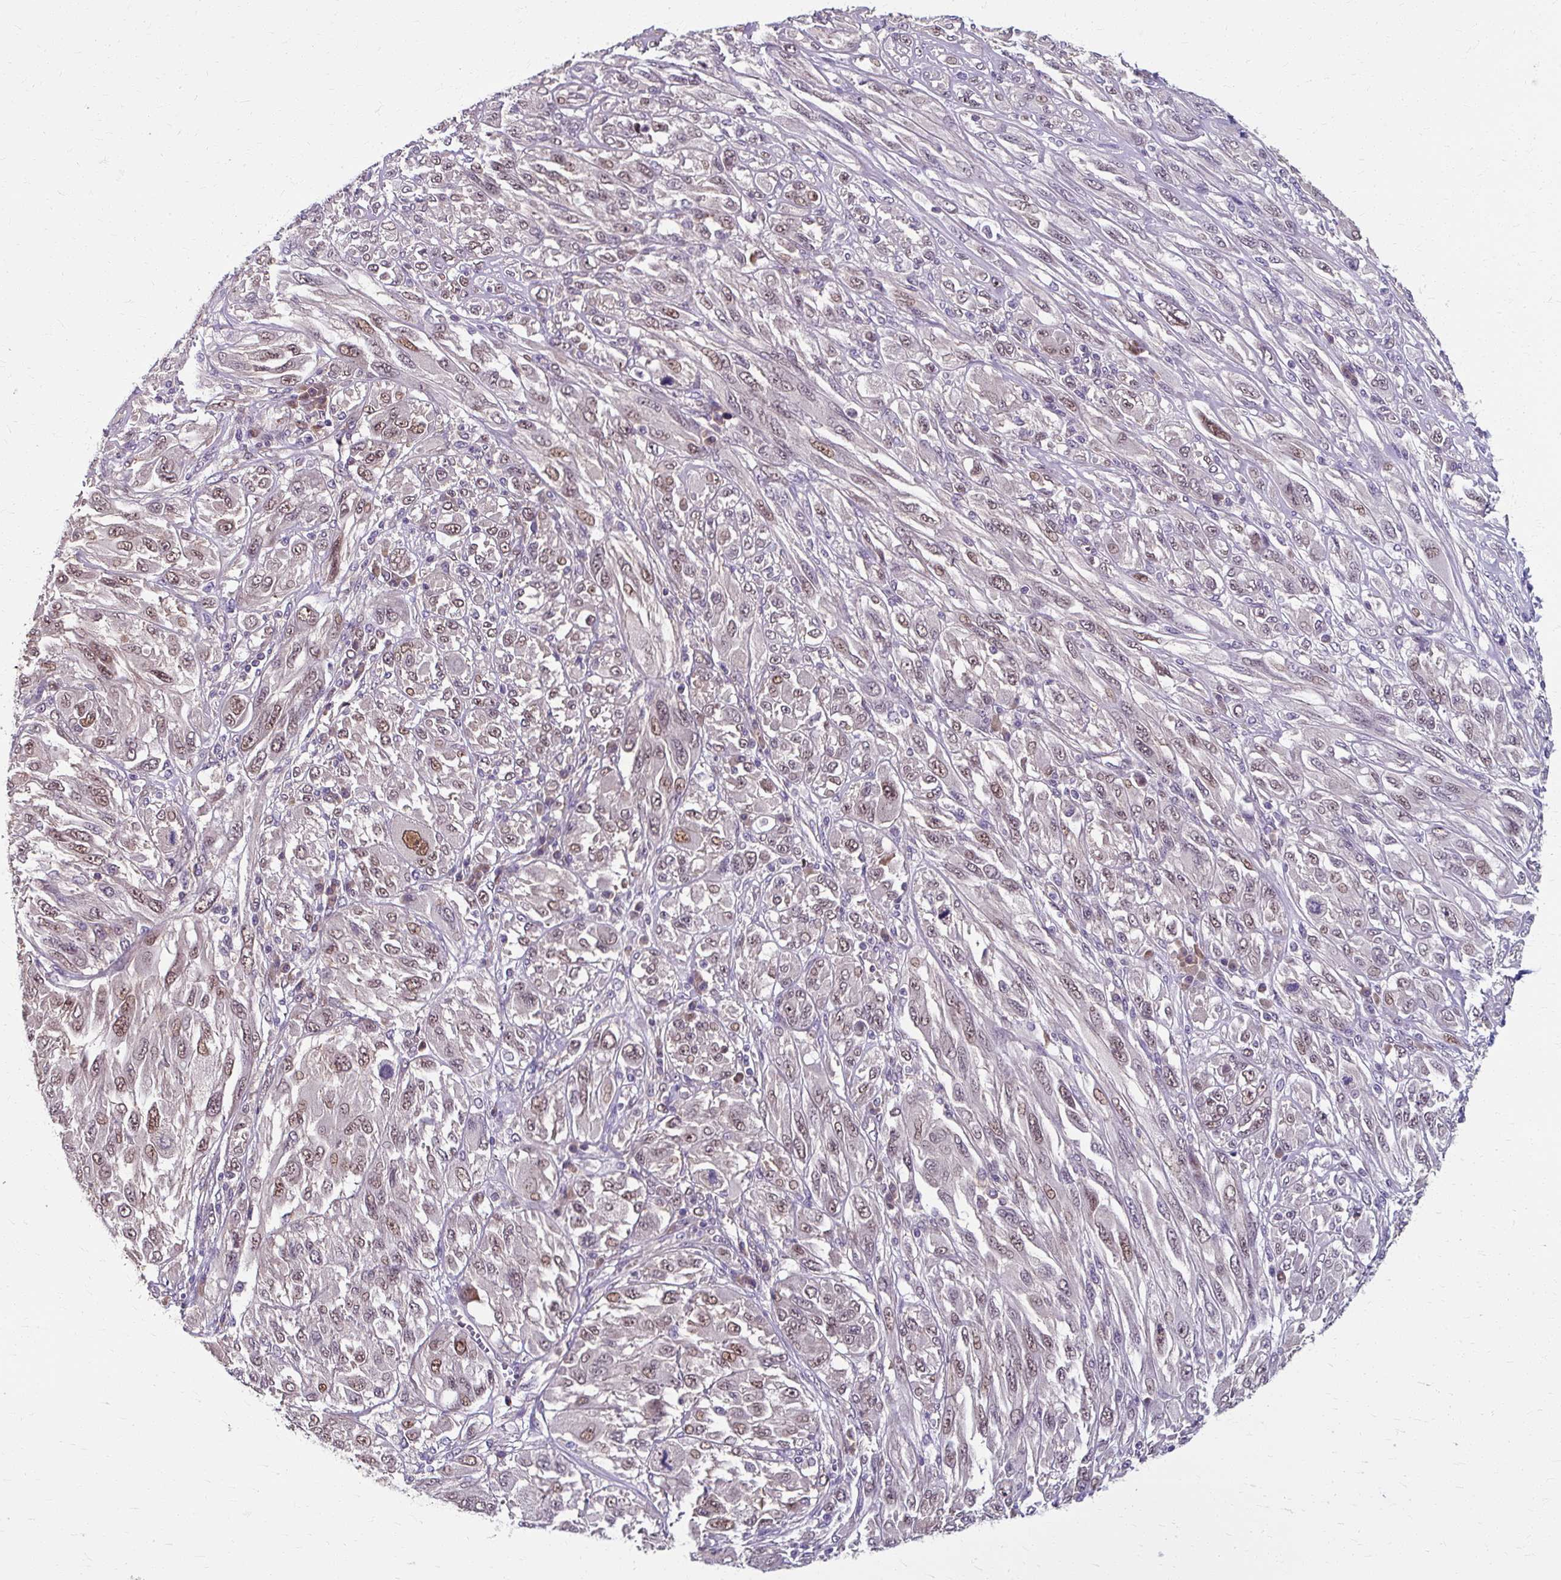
{"staining": {"intensity": "moderate", "quantity": ">75%", "location": "nuclear"}, "tissue": "melanoma", "cell_type": "Tumor cells", "image_type": "cancer", "snomed": [{"axis": "morphology", "description": "Malignant melanoma, NOS"}, {"axis": "topography", "description": "Skin"}], "caption": "Moderate nuclear staining is seen in about >75% of tumor cells in malignant melanoma.", "gene": "ZNF555", "patient": {"sex": "female", "age": 91}}